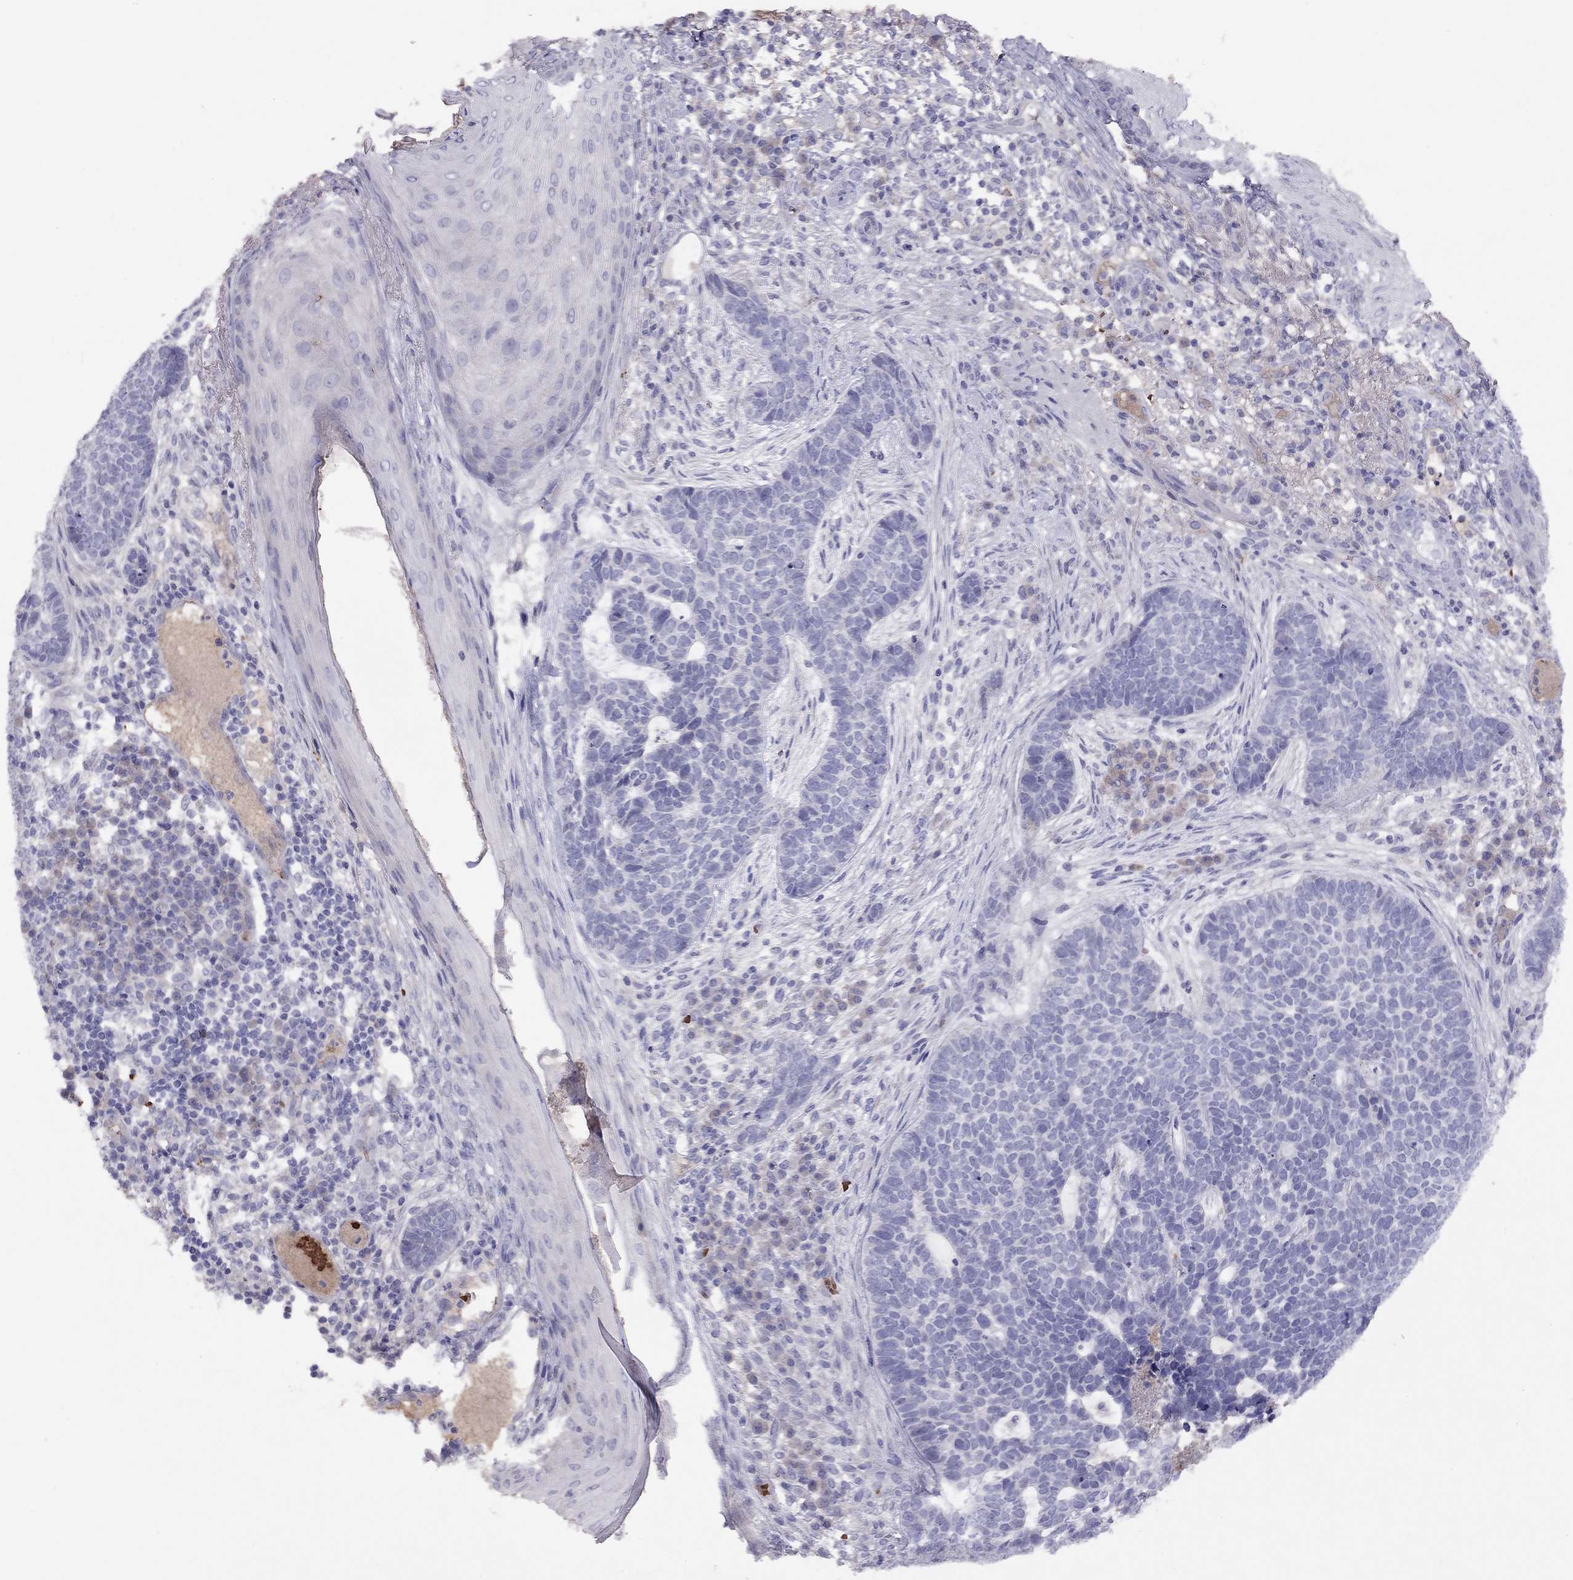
{"staining": {"intensity": "negative", "quantity": "none", "location": "none"}, "tissue": "skin cancer", "cell_type": "Tumor cells", "image_type": "cancer", "snomed": [{"axis": "morphology", "description": "Basal cell carcinoma"}, {"axis": "topography", "description": "Skin"}], "caption": "An IHC image of skin cancer is shown. There is no staining in tumor cells of skin cancer.", "gene": "RHD", "patient": {"sex": "female", "age": 69}}